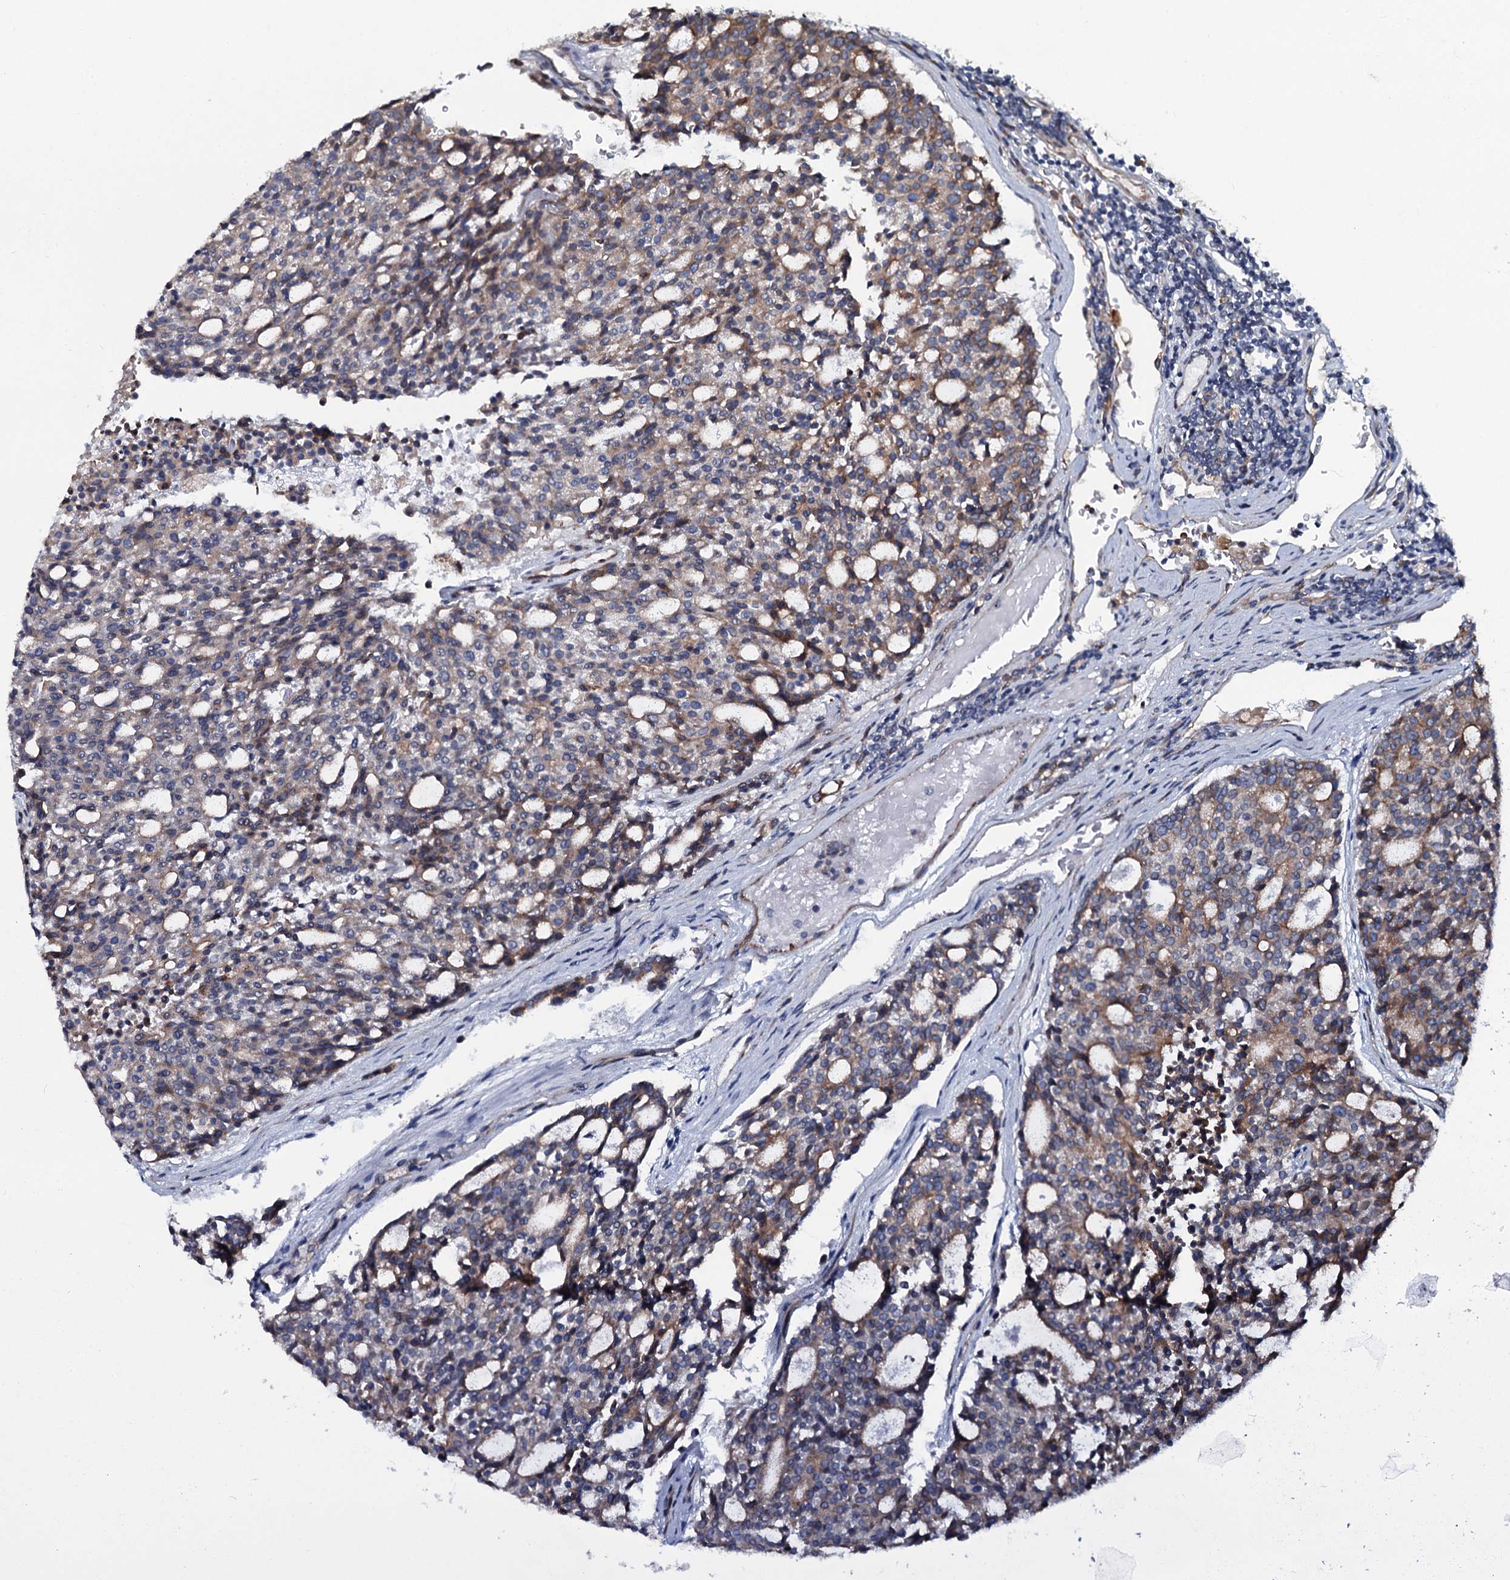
{"staining": {"intensity": "weak", "quantity": "<25%", "location": "cytoplasmic/membranous"}, "tissue": "carcinoid", "cell_type": "Tumor cells", "image_type": "cancer", "snomed": [{"axis": "morphology", "description": "Carcinoid, malignant, NOS"}, {"axis": "topography", "description": "Pancreas"}], "caption": "Carcinoid (malignant) was stained to show a protein in brown. There is no significant staining in tumor cells.", "gene": "TMEM151A", "patient": {"sex": "female", "age": 54}}